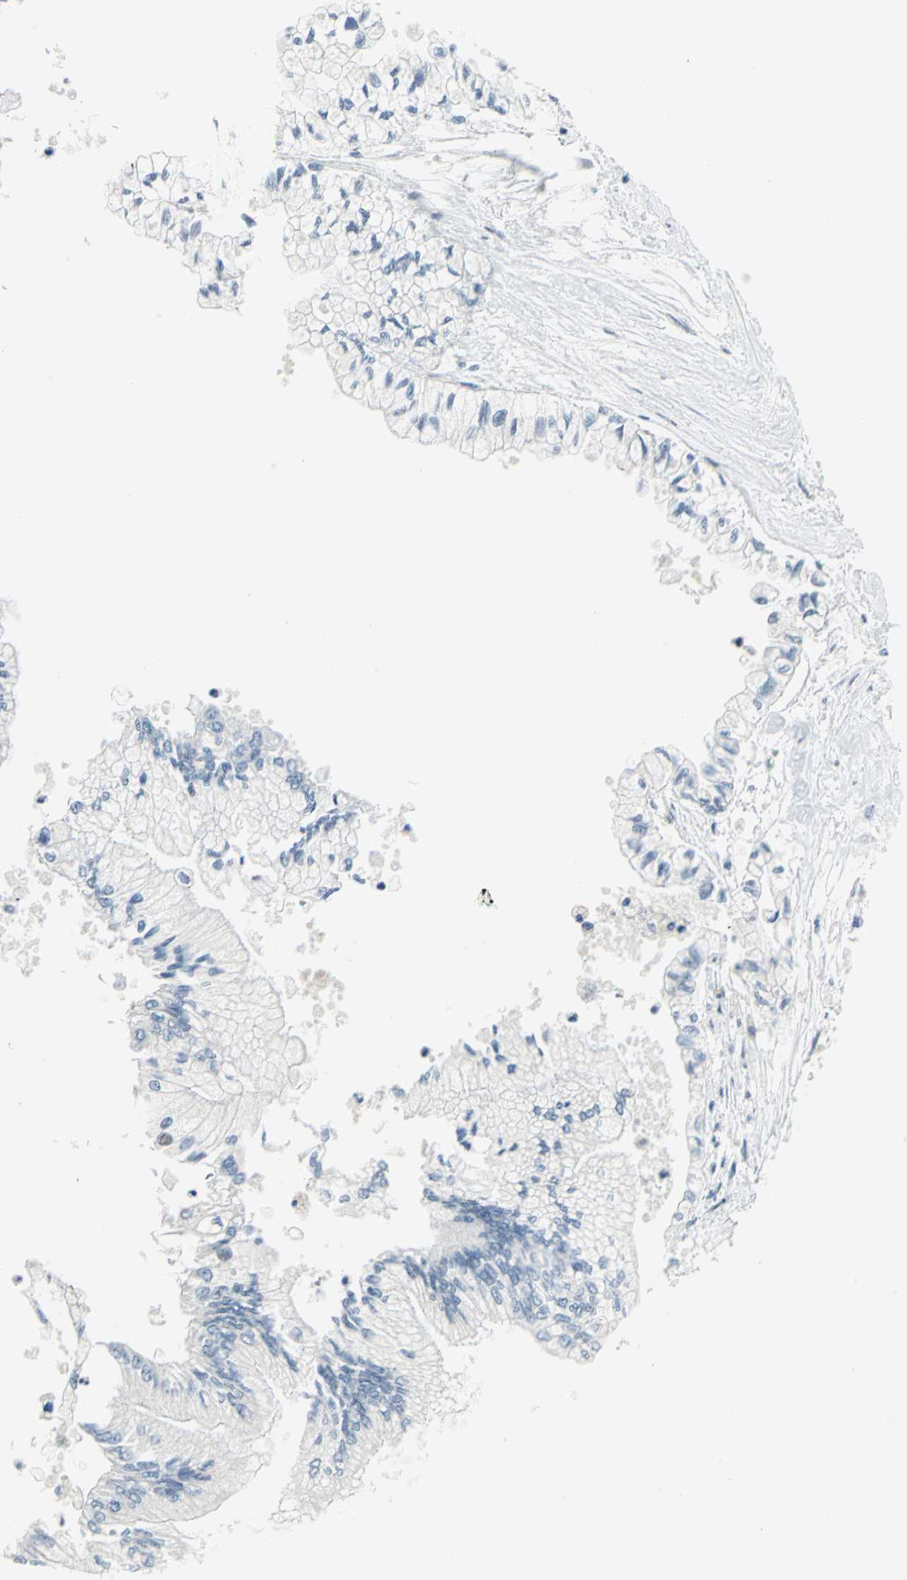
{"staining": {"intensity": "negative", "quantity": "none", "location": "none"}, "tissue": "pancreatic cancer", "cell_type": "Tumor cells", "image_type": "cancer", "snomed": [{"axis": "morphology", "description": "Adenocarcinoma, NOS"}, {"axis": "topography", "description": "Pancreas"}], "caption": "Tumor cells show no significant protein expression in pancreatic cancer.", "gene": "MEIS2", "patient": {"sex": "male", "age": 79}}